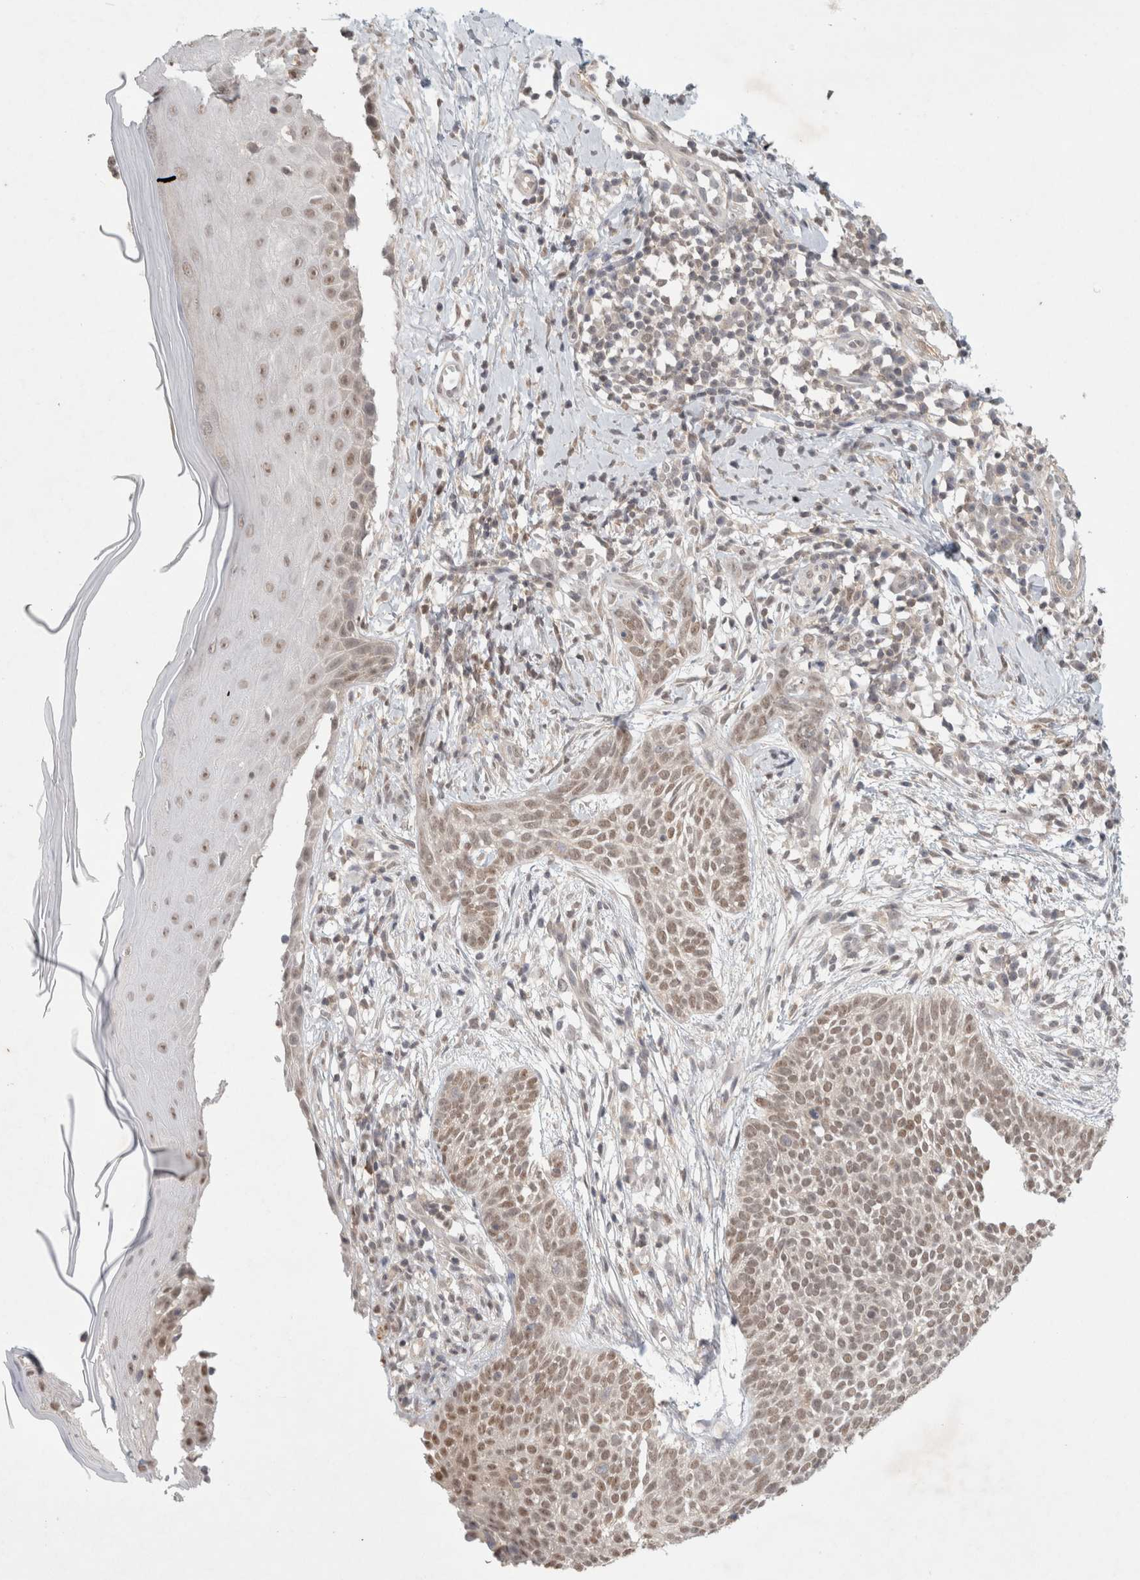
{"staining": {"intensity": "moderate", "quantity": "25%-75%", "location": "nuclear"}, "tissue": "skin cancer", "cell_type": "Tumor cells", "image_type": "cancer", "snomed": [{"axis": "morphology", "description": "Normal tissue, NOS"}, {"axis": "morphology", "description": "Basal cell carcinoma"}, {"axis": "topography", "description": "Skin"}], "caption": "Protein staining demonstrates moderate nuclear staining in about 25%-75% of tumor cells in skin basal cell carcinoma. (Stains: DAB in brown, nuclei in blue, Microscopy: brightfield microscopy at high magnification).", "gene": "FBXO42", "patient": {"sex": "male", "age": 67}}